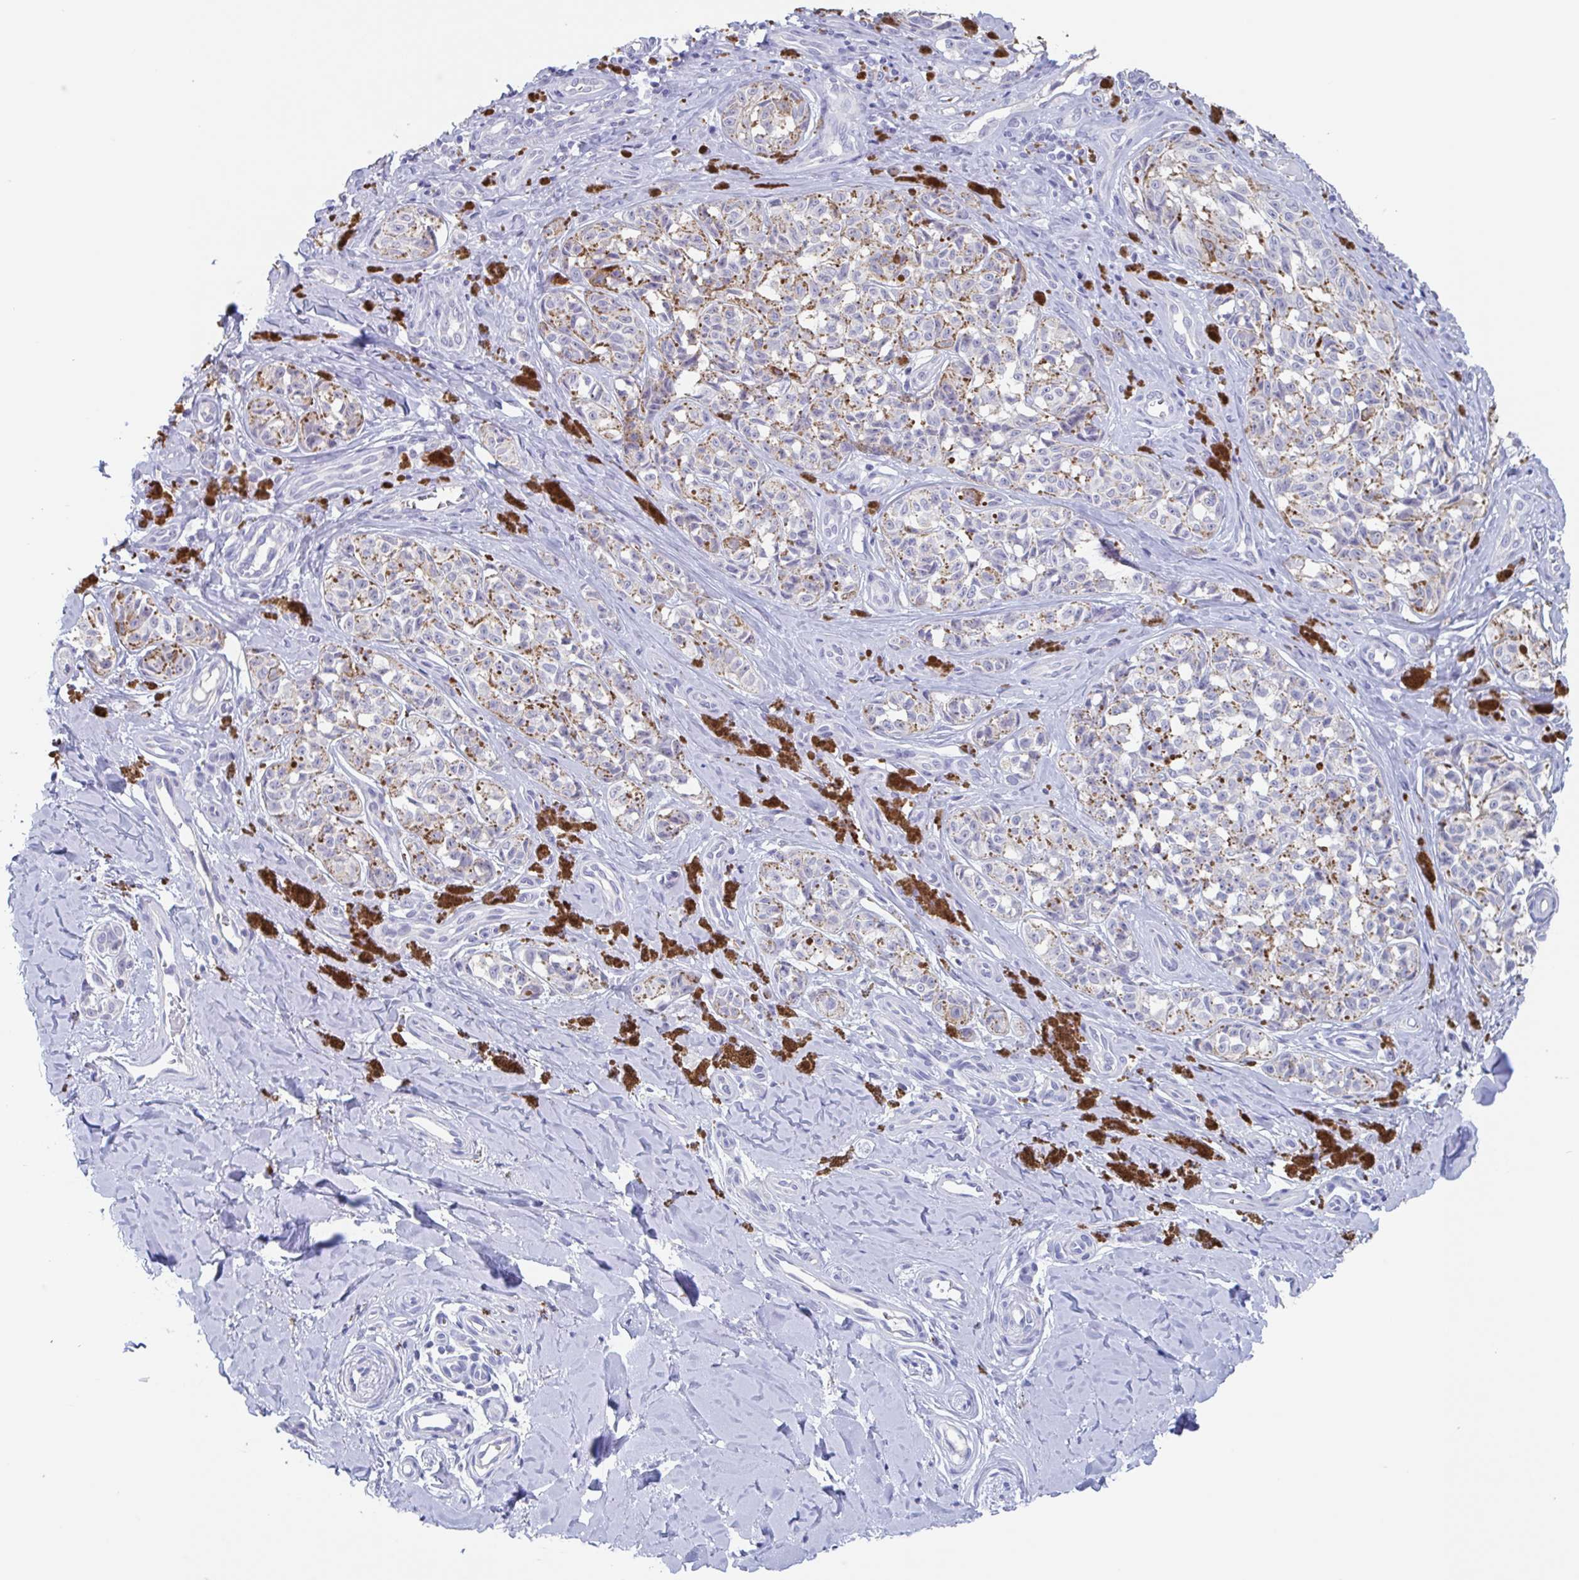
{"staining": {"intensity": "negative", "quantity": "none", "location": "none"}, "tissue": "melanoma", "cell_type": "Tumor cells", "image_type": "cancer", "snomed": [{"axis": "morphology", "description": "Malignant melanoma, NOS"}, {"axis": "topography", "description": "Skin"}], "caption": "Melanoma was stained to show a protein in brown. There is no significant expression in tumor cells.", "gene": "NOXRED1", "patient": {"sex": "female", "age": 65}}